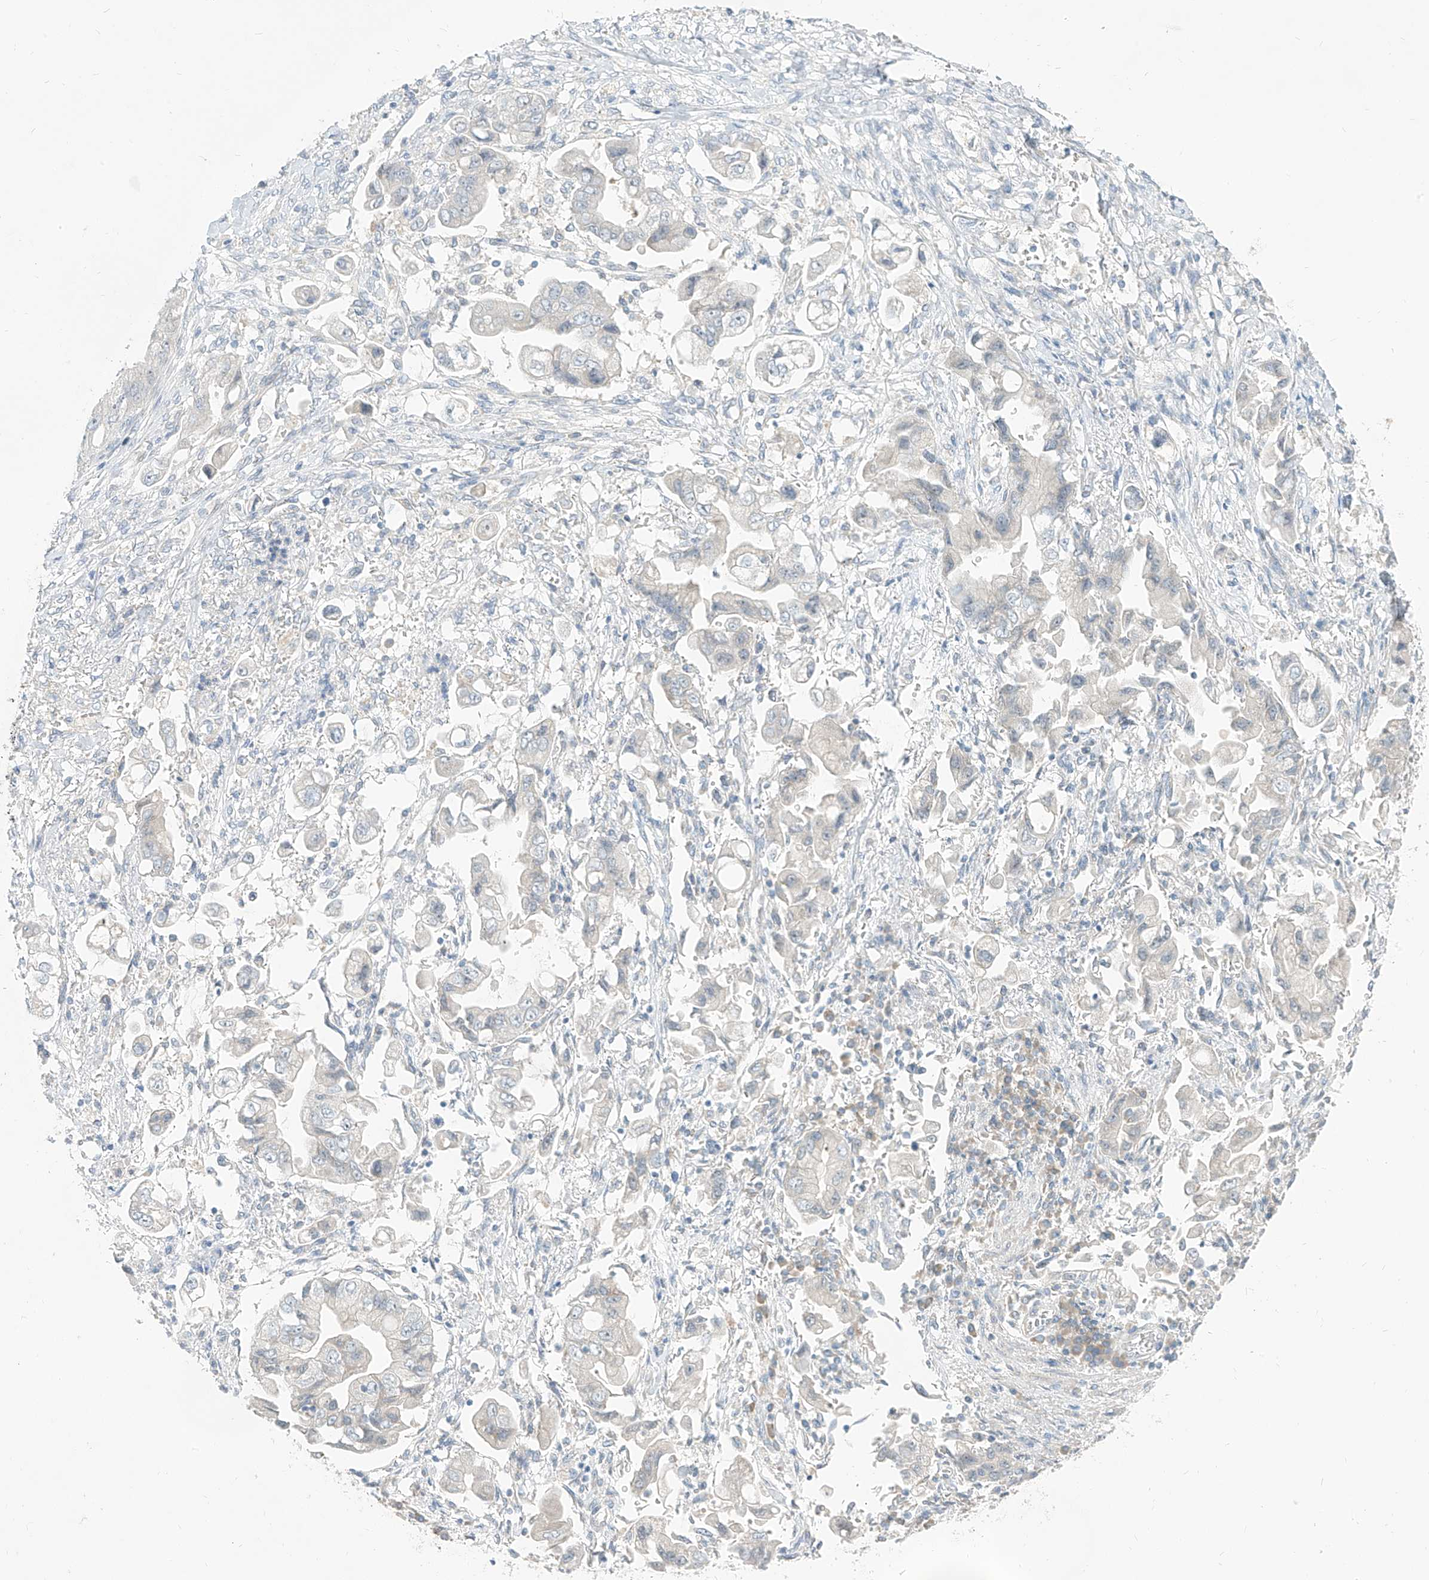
{"staining": {"intensity": "negative", "quantity": "none", "location": "none"}, "tissue": "stomach cancer", "cell_type": "Tumor cells", "image_type": "cancer", "snomed": [{"axis": "morphology", "description": "Adenocarcinoma, NOS"}, {"axis": "topography", "description": "Stomach"}], "caption": "There is no significant expression in tumor cells of stomach cancer.", "gene": "C2orf42", "patient": {"sex": "male", "age": 62}}